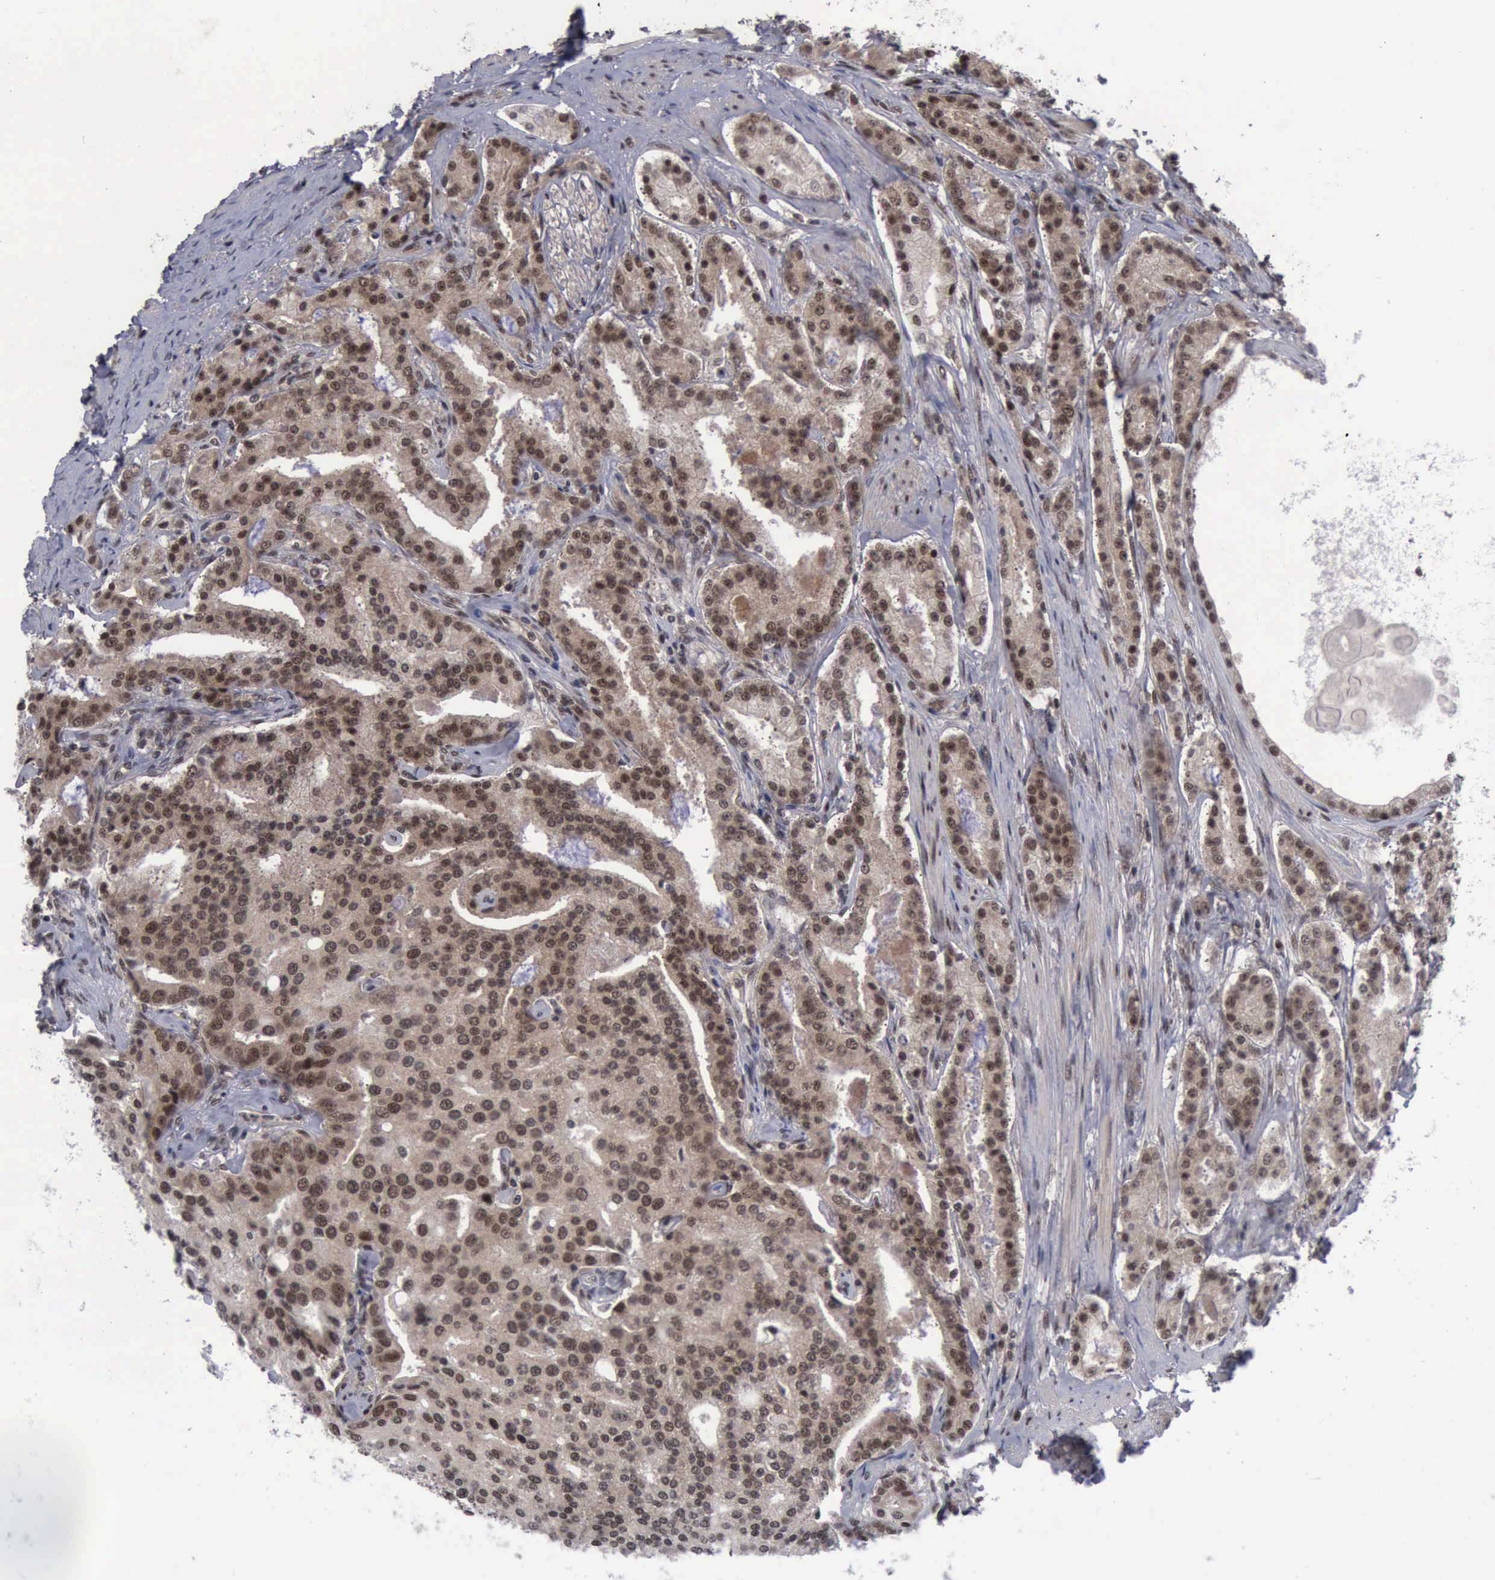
{"staining": {"intensity": "strong", "quantity": ">75%", "location": "cytoplasmic/membranous,nuclear"}, "tissue": "prostate cancer", "cell_type": "Tumor cells", "image_type": "cancer", "snomed": [{"axis": "morphology", "description": "Adenocarcinoma, Medium grade"}, {"axis": "topography", "description": "Prostate"}], "caption": "A high amount of strong cytoplasmic/membranous and nuclear expression is appreciated in approximately >75% of tumor cells in prostate cancer tissue. Ihc stains the protein in brown and the nuclei are stained blue.", "gene": "ATM", "patient": {"sex": "male", "age": 72}}